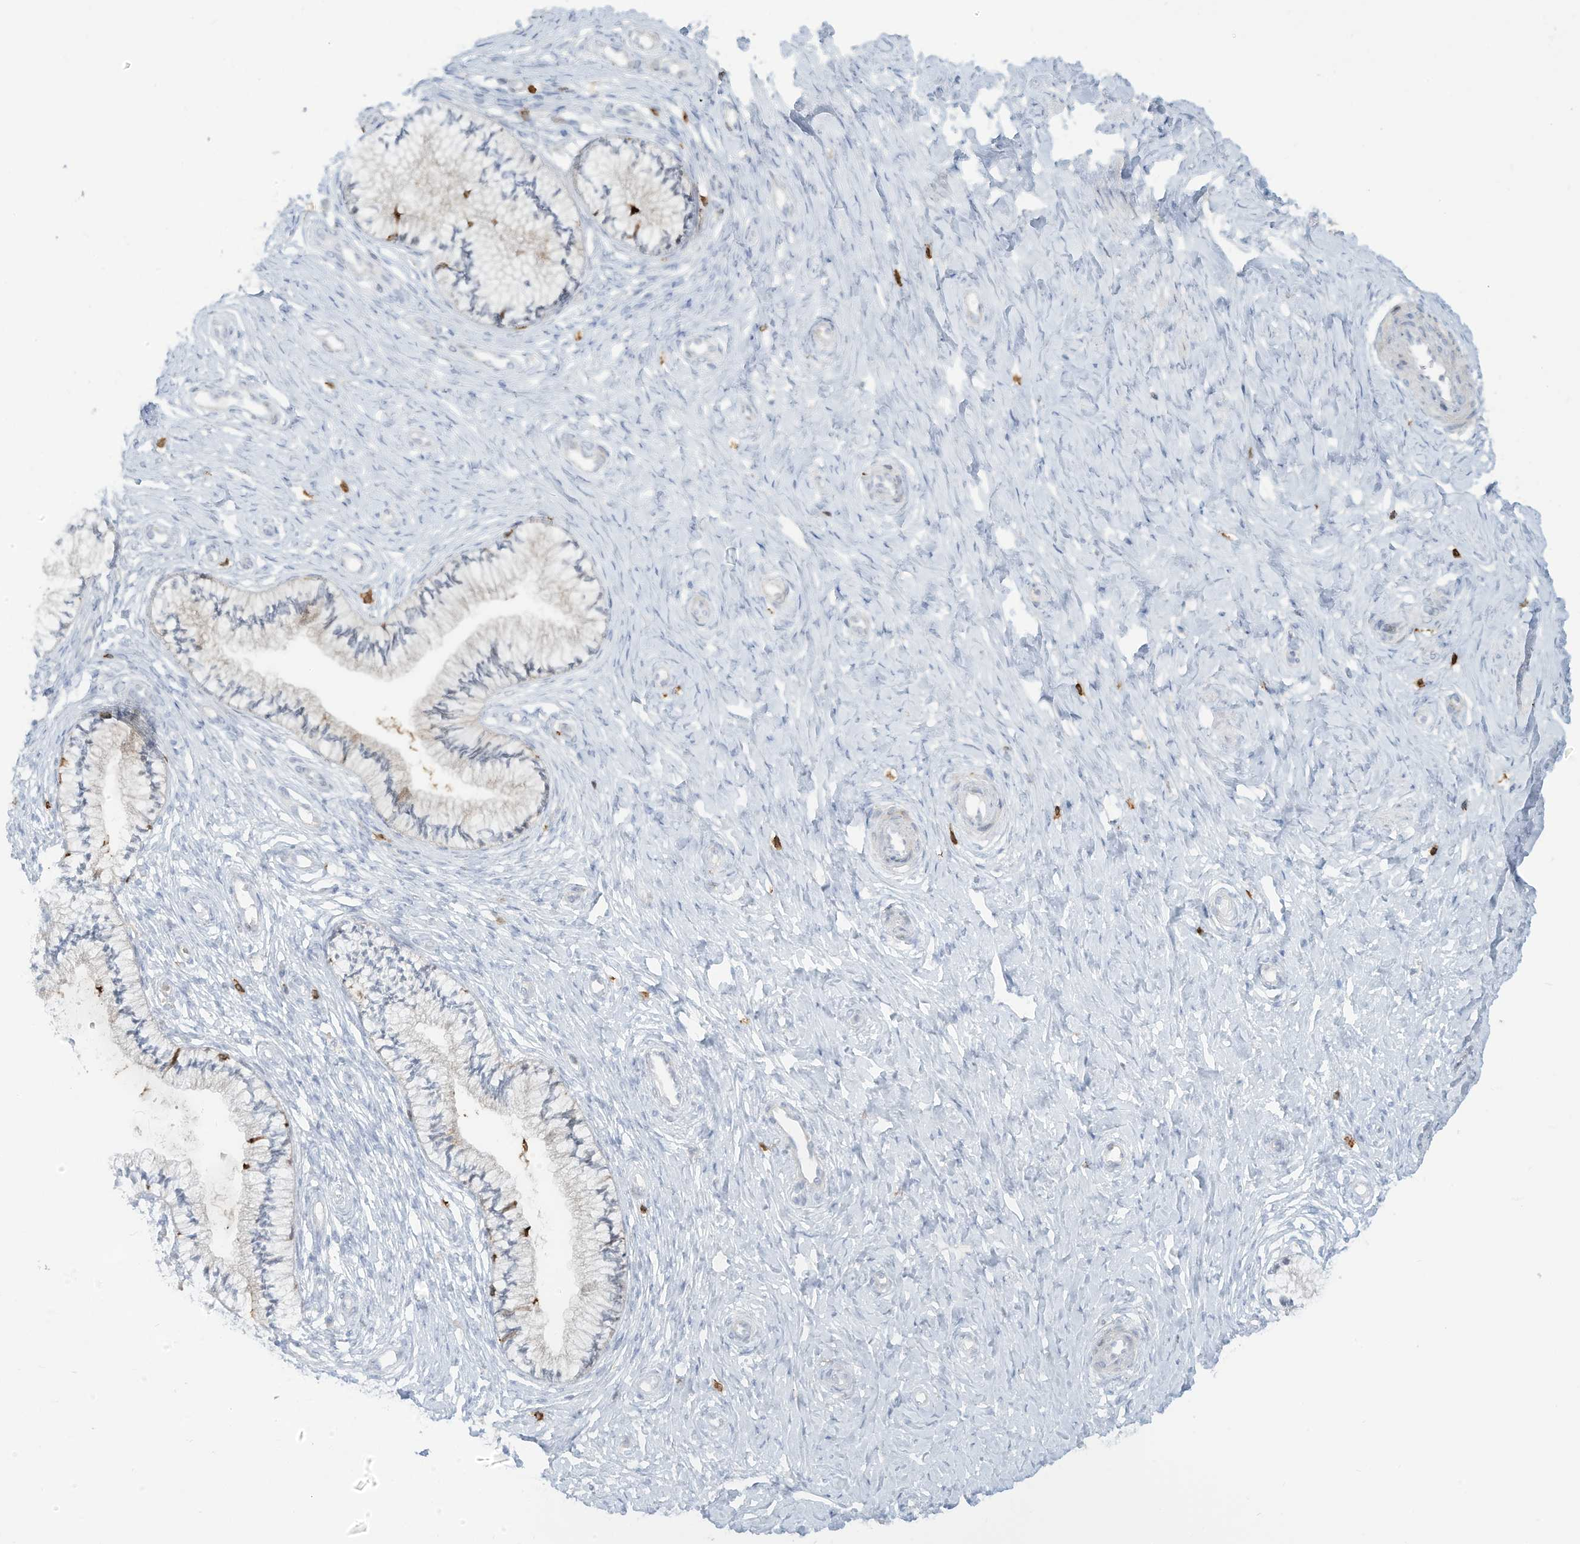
{"staining": {"intensity": "moderate", "quantity": "<25%", "location": "cytoplasmic/membranous"}, "tissue": "cervix", "cell_type": "Glandular cells", "image_type": "normal", "snomed": [{"axis": "morphology", "description": "Normal tissue, NOS"}, {"axis": "topography", "description": "Cervix"}], "caption": "Glandular cells display low levels of moderate cytoplasmic/membranous expression in approximately <25% of cells in normal cervix.", "gene": "NOTO", "patient": {"sex": "female", "age": 36}}